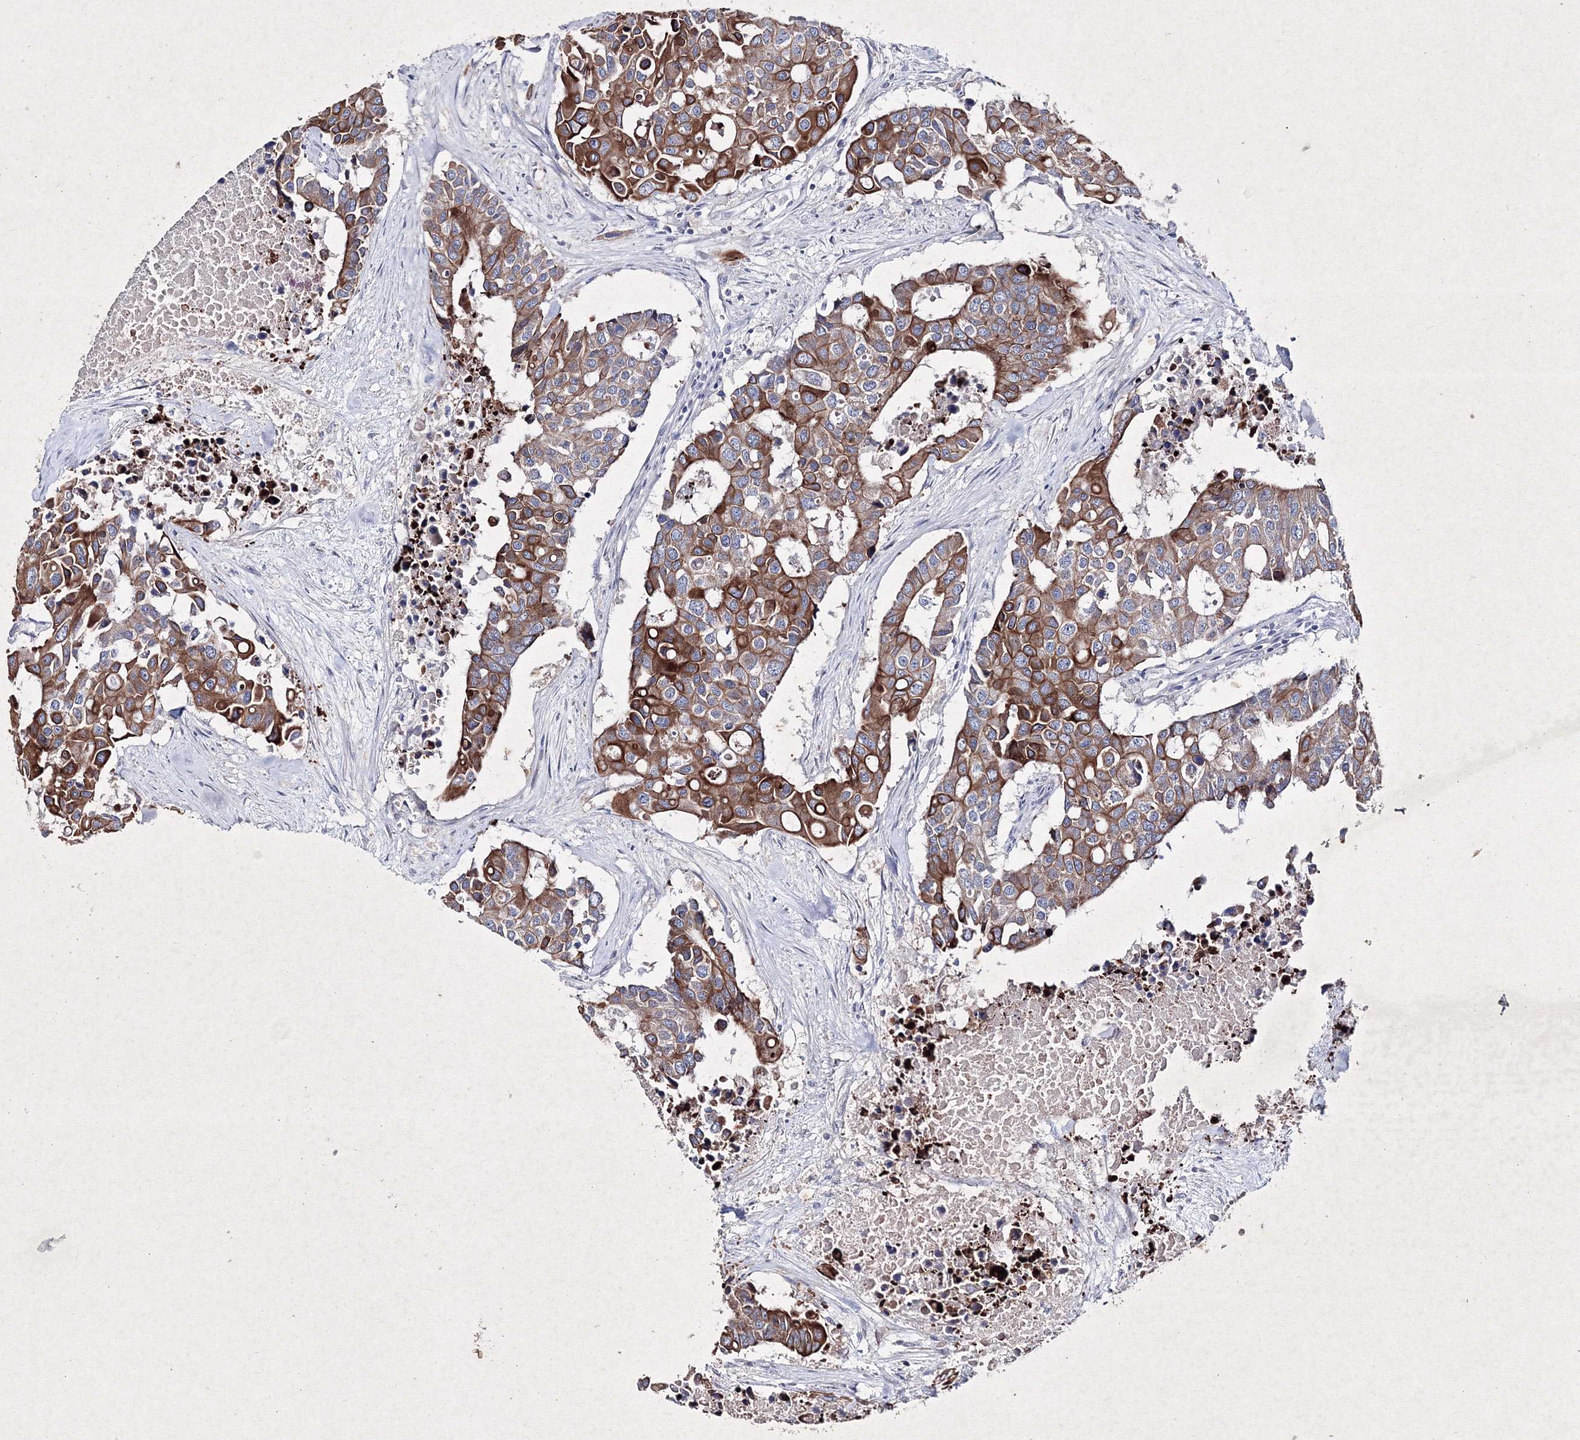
{"staining": {"intensity": "strong", "quantity": "25%-75%", "location": "cytoplasmic/membranous"}, "tissue": "colorectal cancer", "cell_type": "Tumor cells", "image_type": "cancer", "snomed": [{"axis": "morphology", "description": "Adenocarcinoma, NOS"}, {"axis": "topography", "description": "Colon"}], "caption": "Protein staining exhibits strong cytoplasmic/membranous positivity in approximately 25%-75% of tumor cells in adenocarcinoma (colorectal).", "gene": "SMIM29", "patient": {"sex": "male", "age": 77}}